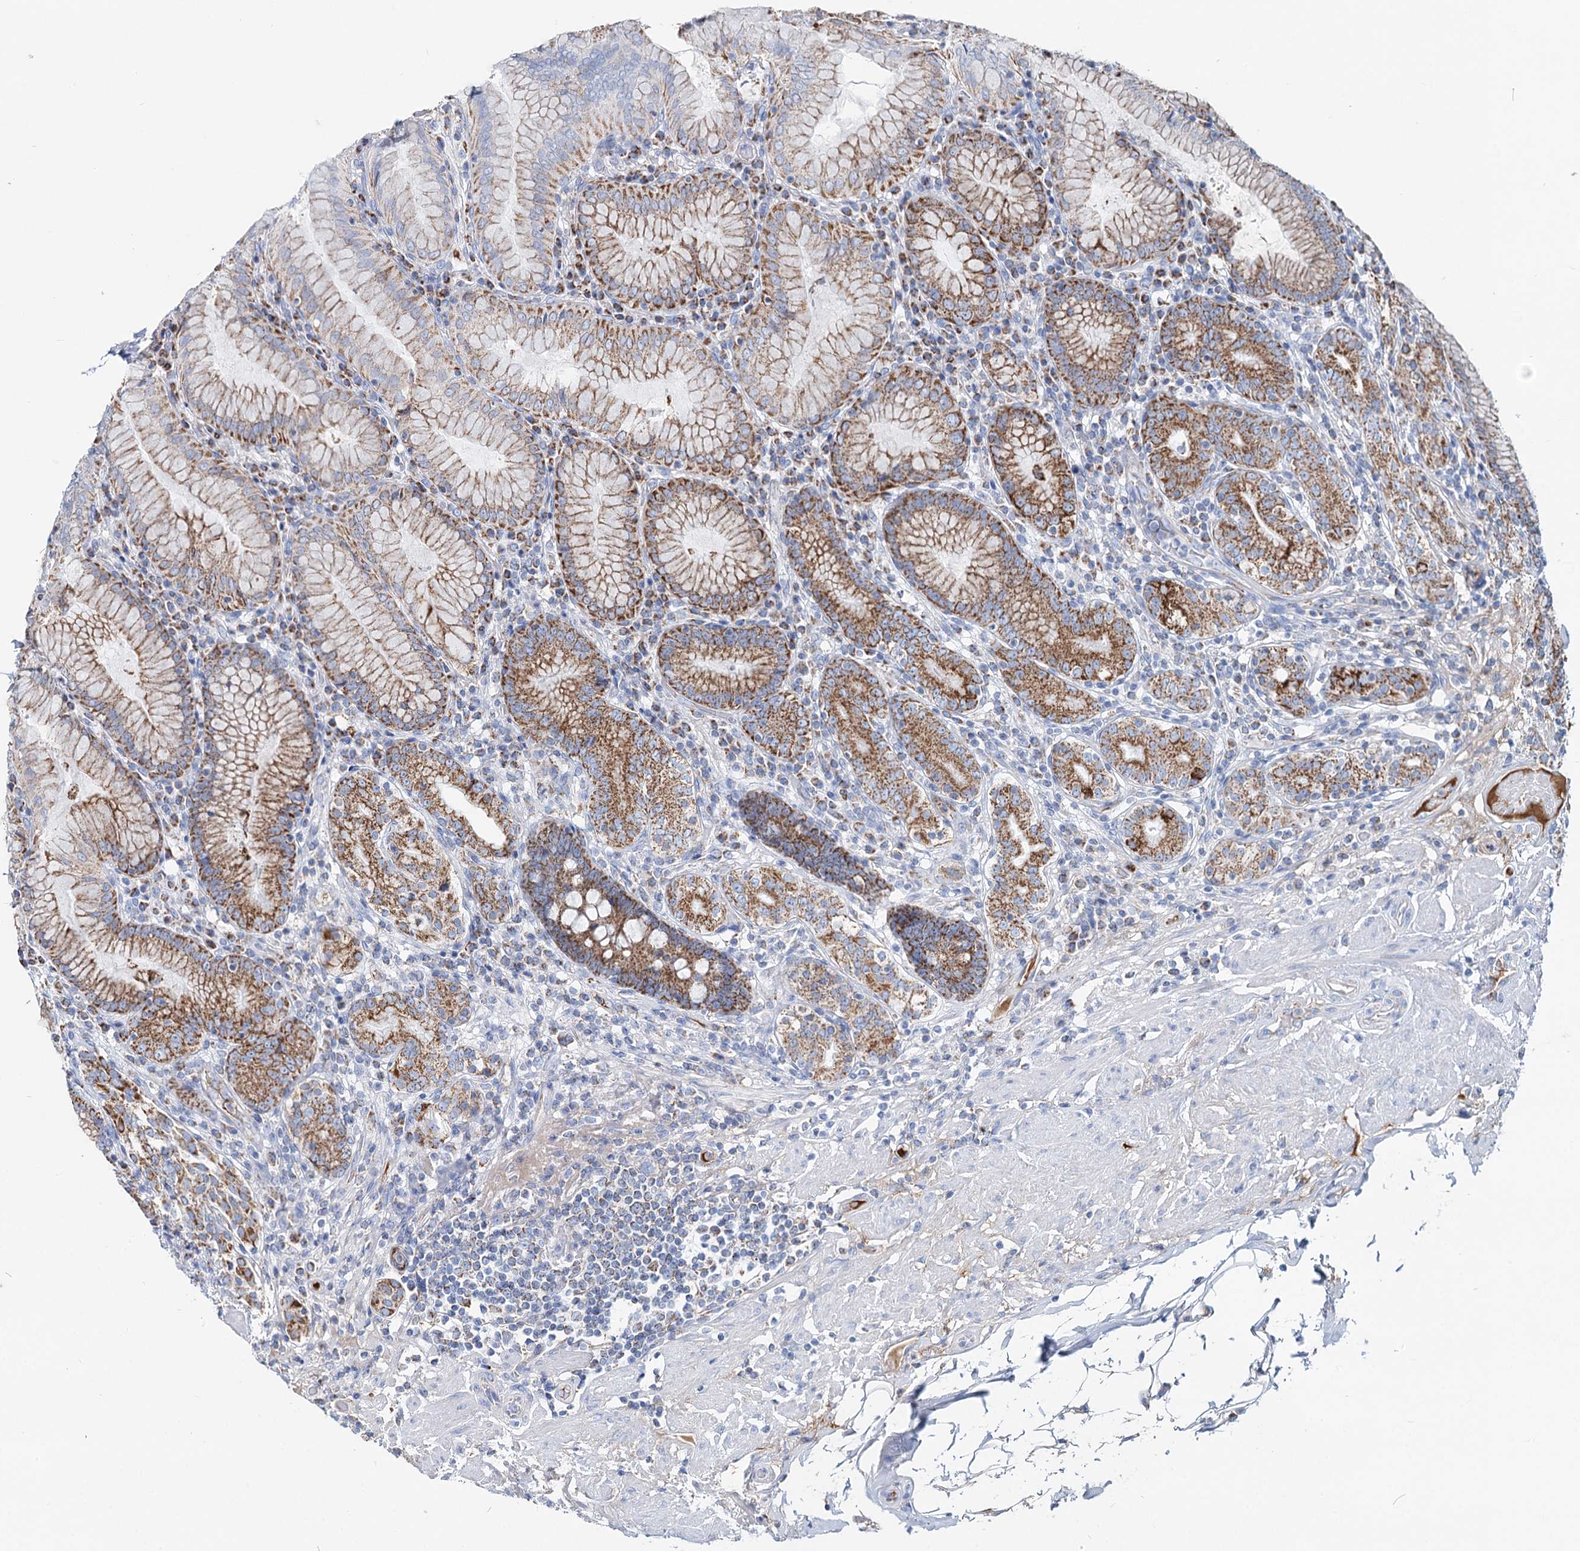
{"staining": {"intensity": "strong", "quantity": "25%-75%", "location": "cytoplasmic/membranous"}, "tissue": "stomach", "cell_type": "Glandular cells", "image_type": "normal", "snomed": [{"axis": "morphology", "description": "Normal tissue, NOS"}, {"axis": "topography", "description": "Stomach, upper"}, {"axis": "topography", "description": "Stomach, lower"}], "caption": "IHC (DAB) staining of benign human stomach shows strong cytoplasmic/membranous protein staining in about 25%-75% of glandular cells. Using DAB (brown) and hematoxylin (blue) stains, captured at high magnification using brightfield microscopy.", "gene": "MCCC2", "patient": {"sex": "female", "age": 76}}